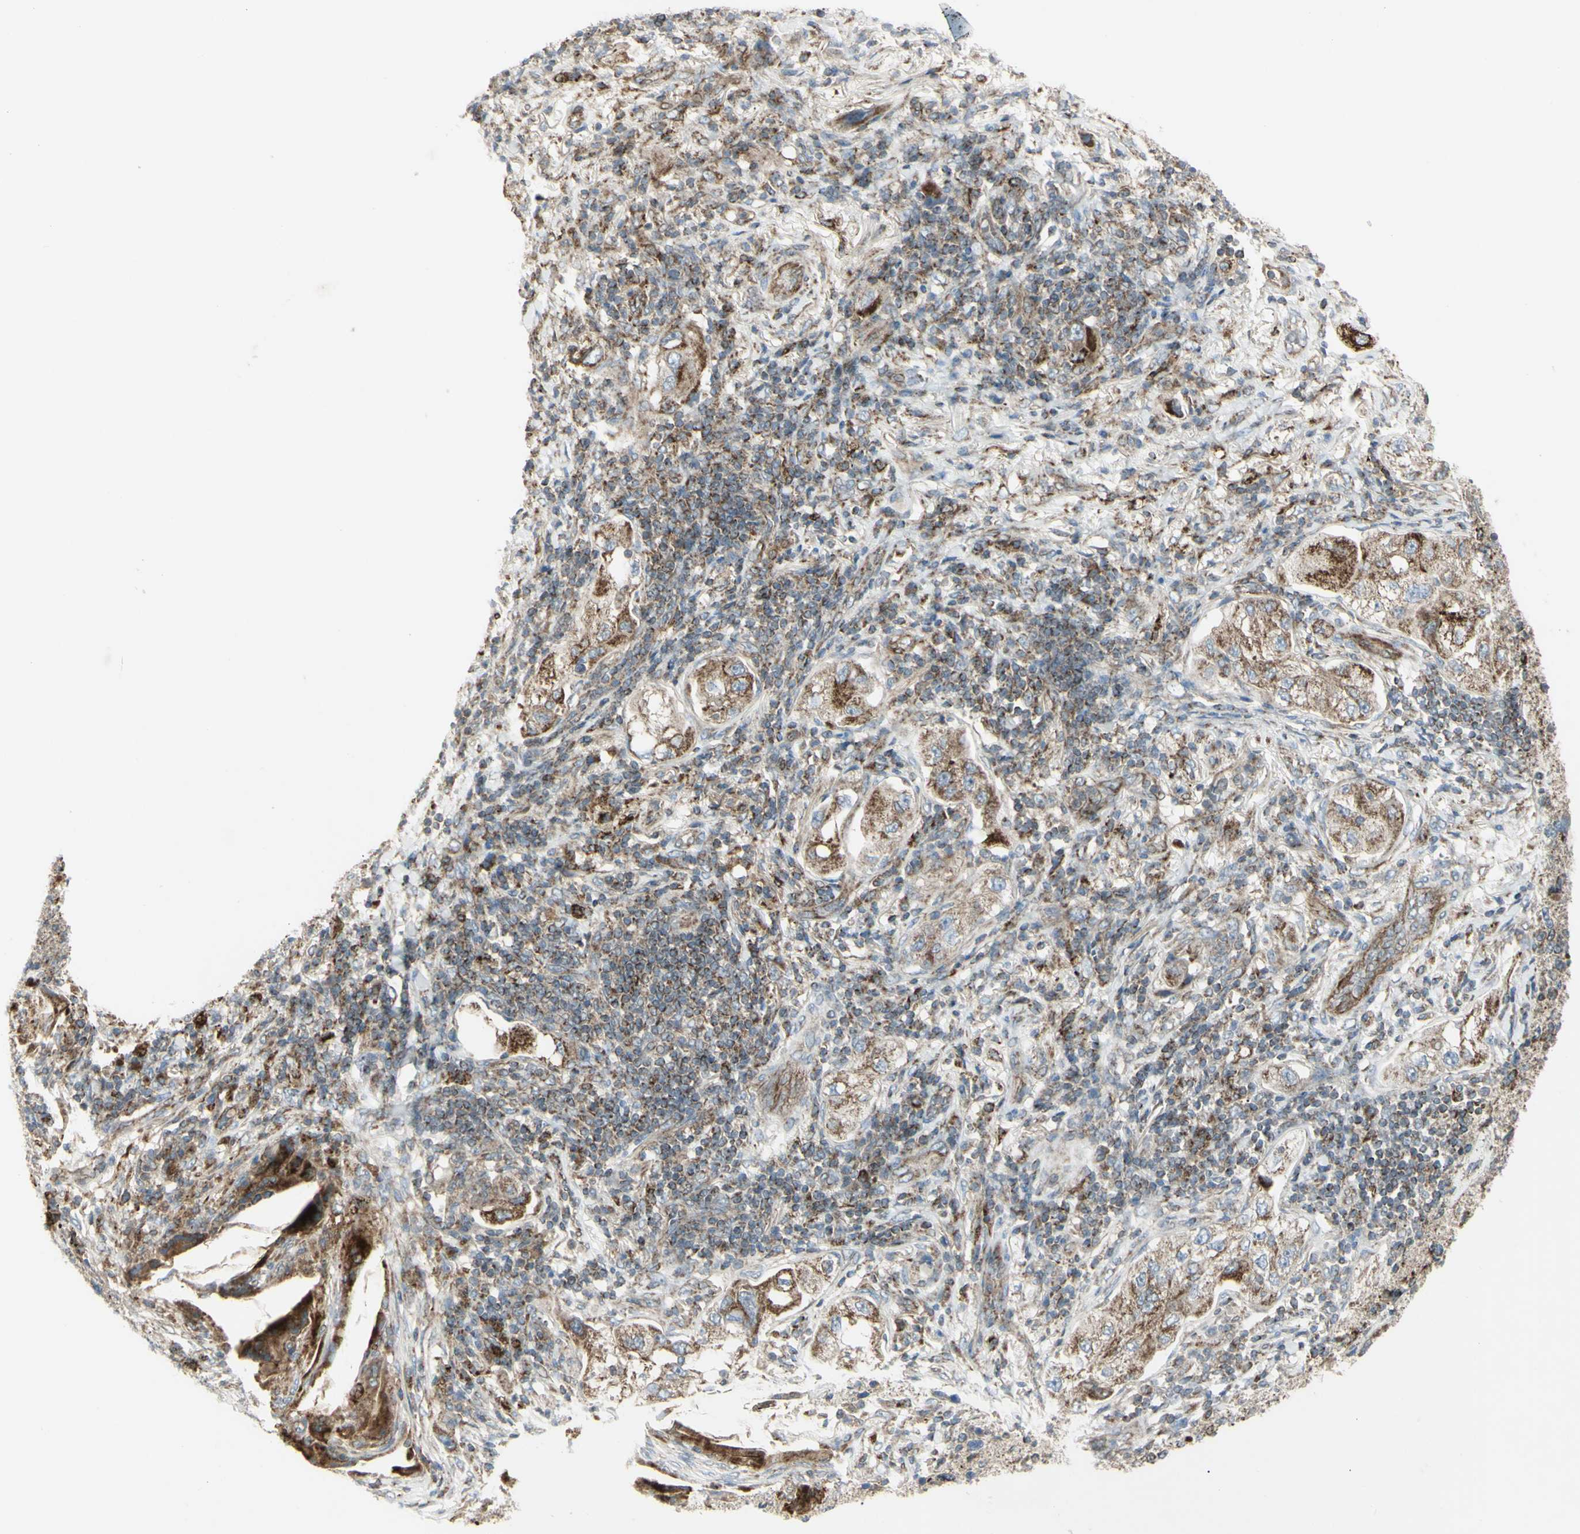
{"staining": {"intensity": "moderate", "quantity": ">75%", "location": "cytoplasmic/membranous"}, "tissue": "lung cancer", "cell_type": "Tumor cells", "image_type": "cancer", "snomed": [{"axis": "morphology", "description": "Adenocarcinoma, NOS"}, {"axis": "topography", "description": "Lung"}], "caption": "A brown stain highlights moderate cytoplasmic/membranous expression of a protein in human lung adenocarcinoma tumor cells.", "gene": "CYB5R1", "patient": {"sex": "female", "age": 65}}